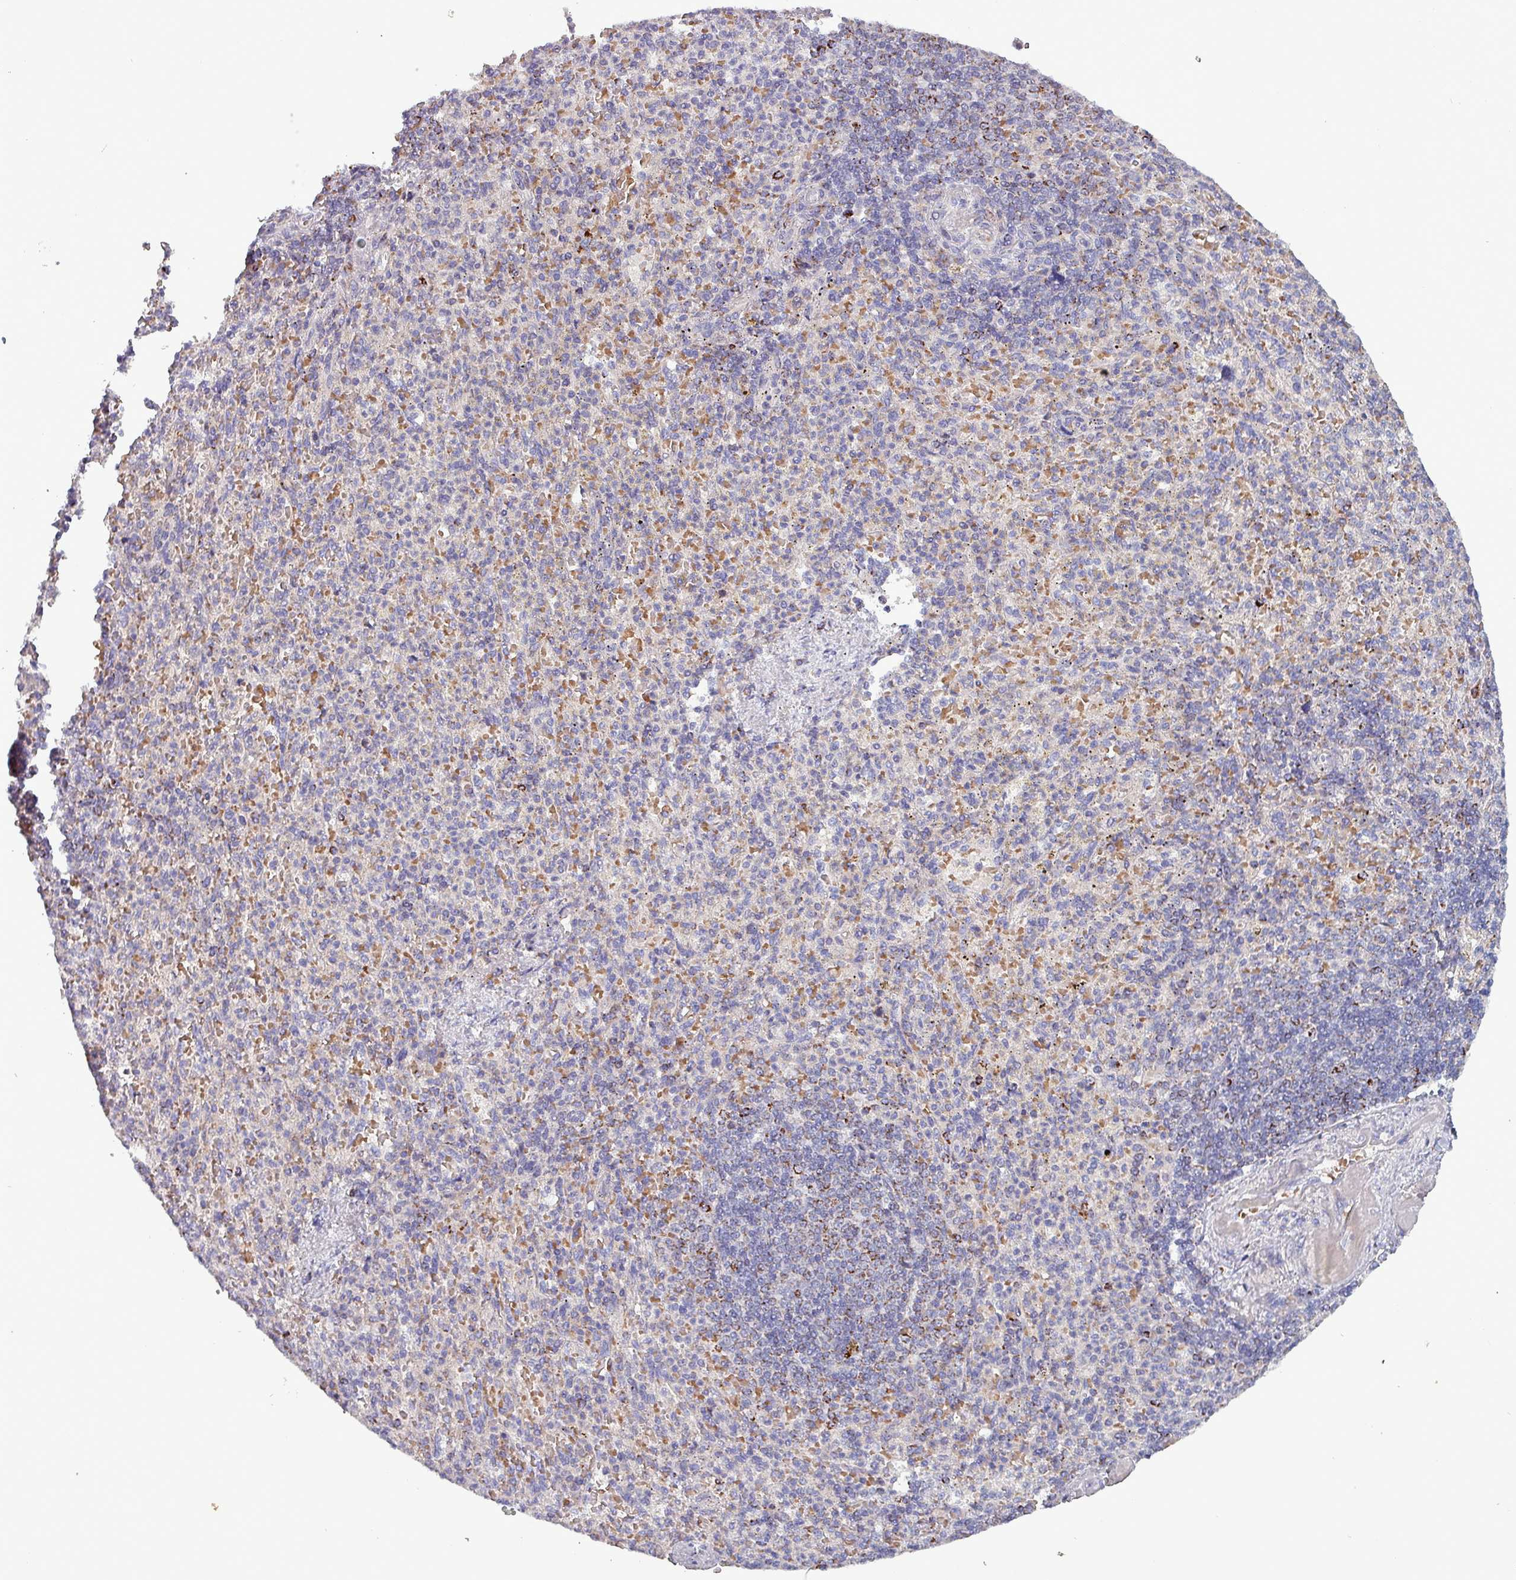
{"staining": {"intensity": "moderate", "quantity": "<25%", "location": "cytoplasmic/membranous"}, "tissue": "spleen", "cell_type": "Cells in red pulp", "image_type": "normal", "snomed": [{"axis": "morphology", "description": "Normal tissue, NOS"}, {"axis": "topography", "description": "Spleen"}], "caption": "Protein staining exhibits moderate cytoplasmic/membranous staining in about <25% of cells in red pulp in benign spleen.", "gene": "ZNF322", "patient": {"sex": "female", "age": 74}}